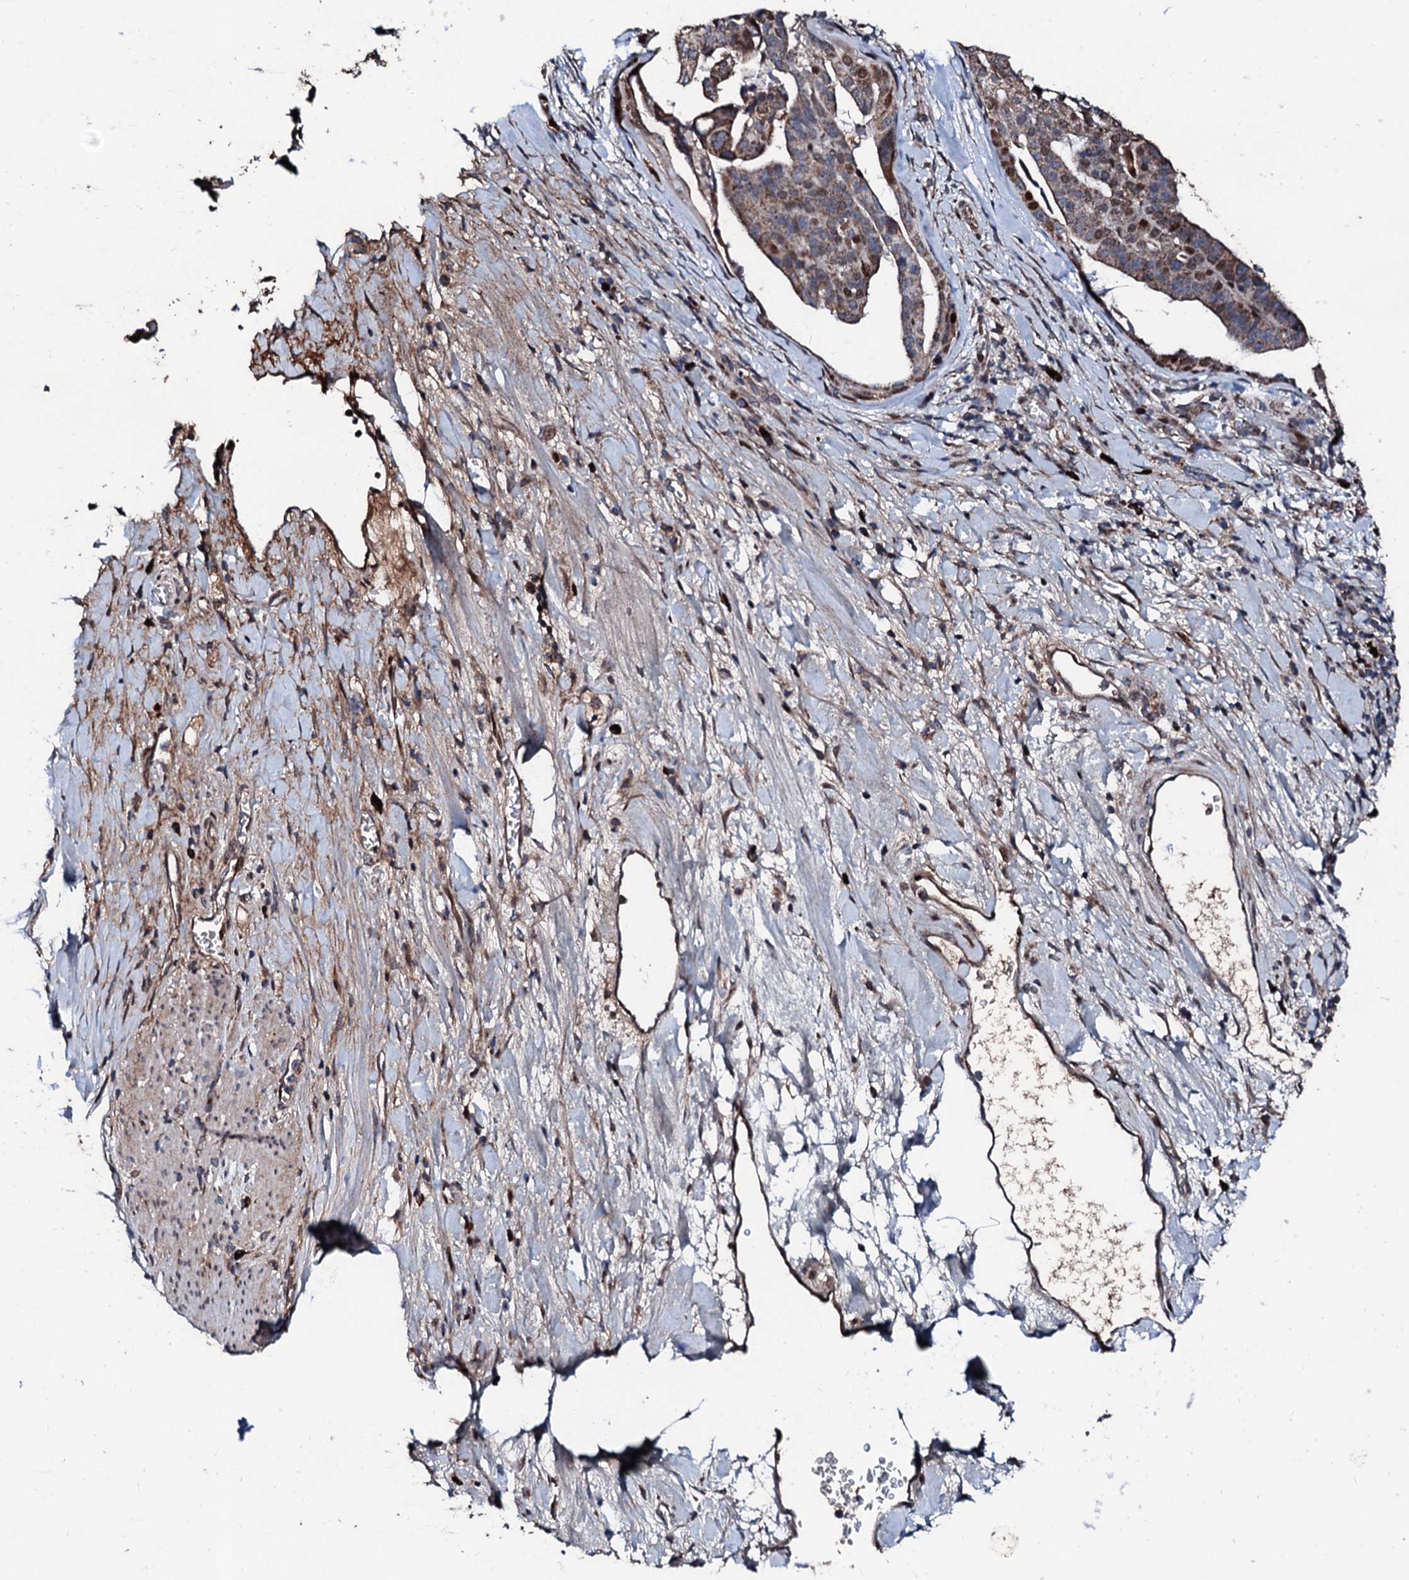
{"staining": {"intensity": "moderate", "quantity": "<25%", "location": "cytoplasmic/membranous,nuclear"}, "tissue": "stomach cancer", "cell_type": "Tumor cells", "image_type": "cancer", "snomed": [{"axis": "morphology", "description": "Adenocarcinoma, NOS"}, {"axis": "topography", "description": "Stomach"}], "caption": "Immunohistochemical staining of human adenocarcinoma (stomach) shows low levels of moderate cytoplasmic/membranous and nuclear protein expression in approximately <25% of tumor cells. Ihc stains the protein of interest in brown and the nuclei are stained blue.", "gene": "KIF18A", "patient": {"sex": "male", "age": 48}}